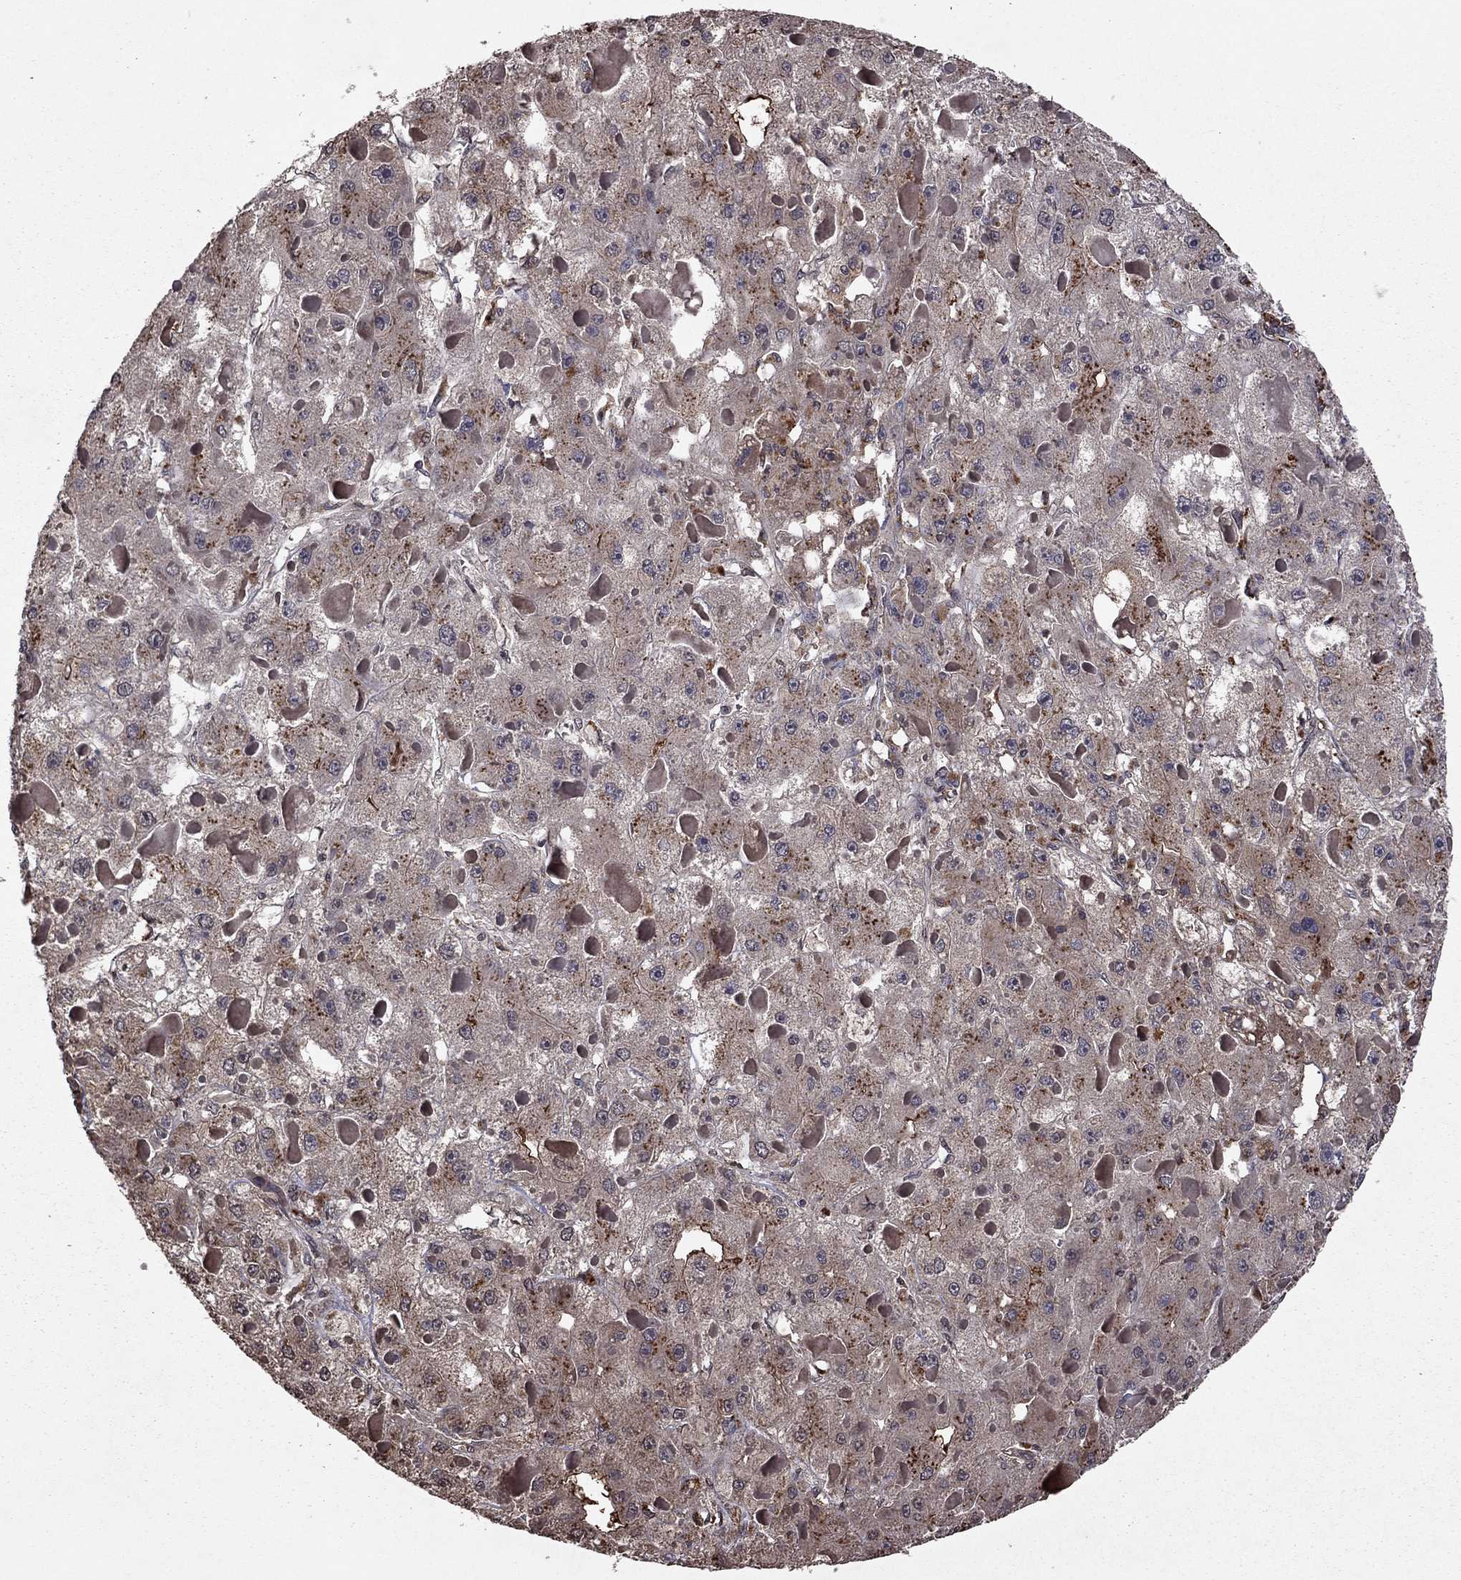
{"staining": {"intensity": "weak", "quantity": "<25%", "location": "cytoplasmic/membranous"}, "tissue": "liver cancer", "cell_type": "Tumor cells", "image_type": "cancer", "snomed": [{"axis": "morphology", "description": "Carcinoma, Hepatocellular, NOS"}, {"axis": "topography", "description": "Liver"}], "caption": "IHC micrograph of neoplastic tissue: human liver cancer (hepatocellular carcinoma) stained with DAB reveals no significant protein positivity in tumor cells.", "gene": "NLGN1", "patient": {"sex": "female", "age": 73}}